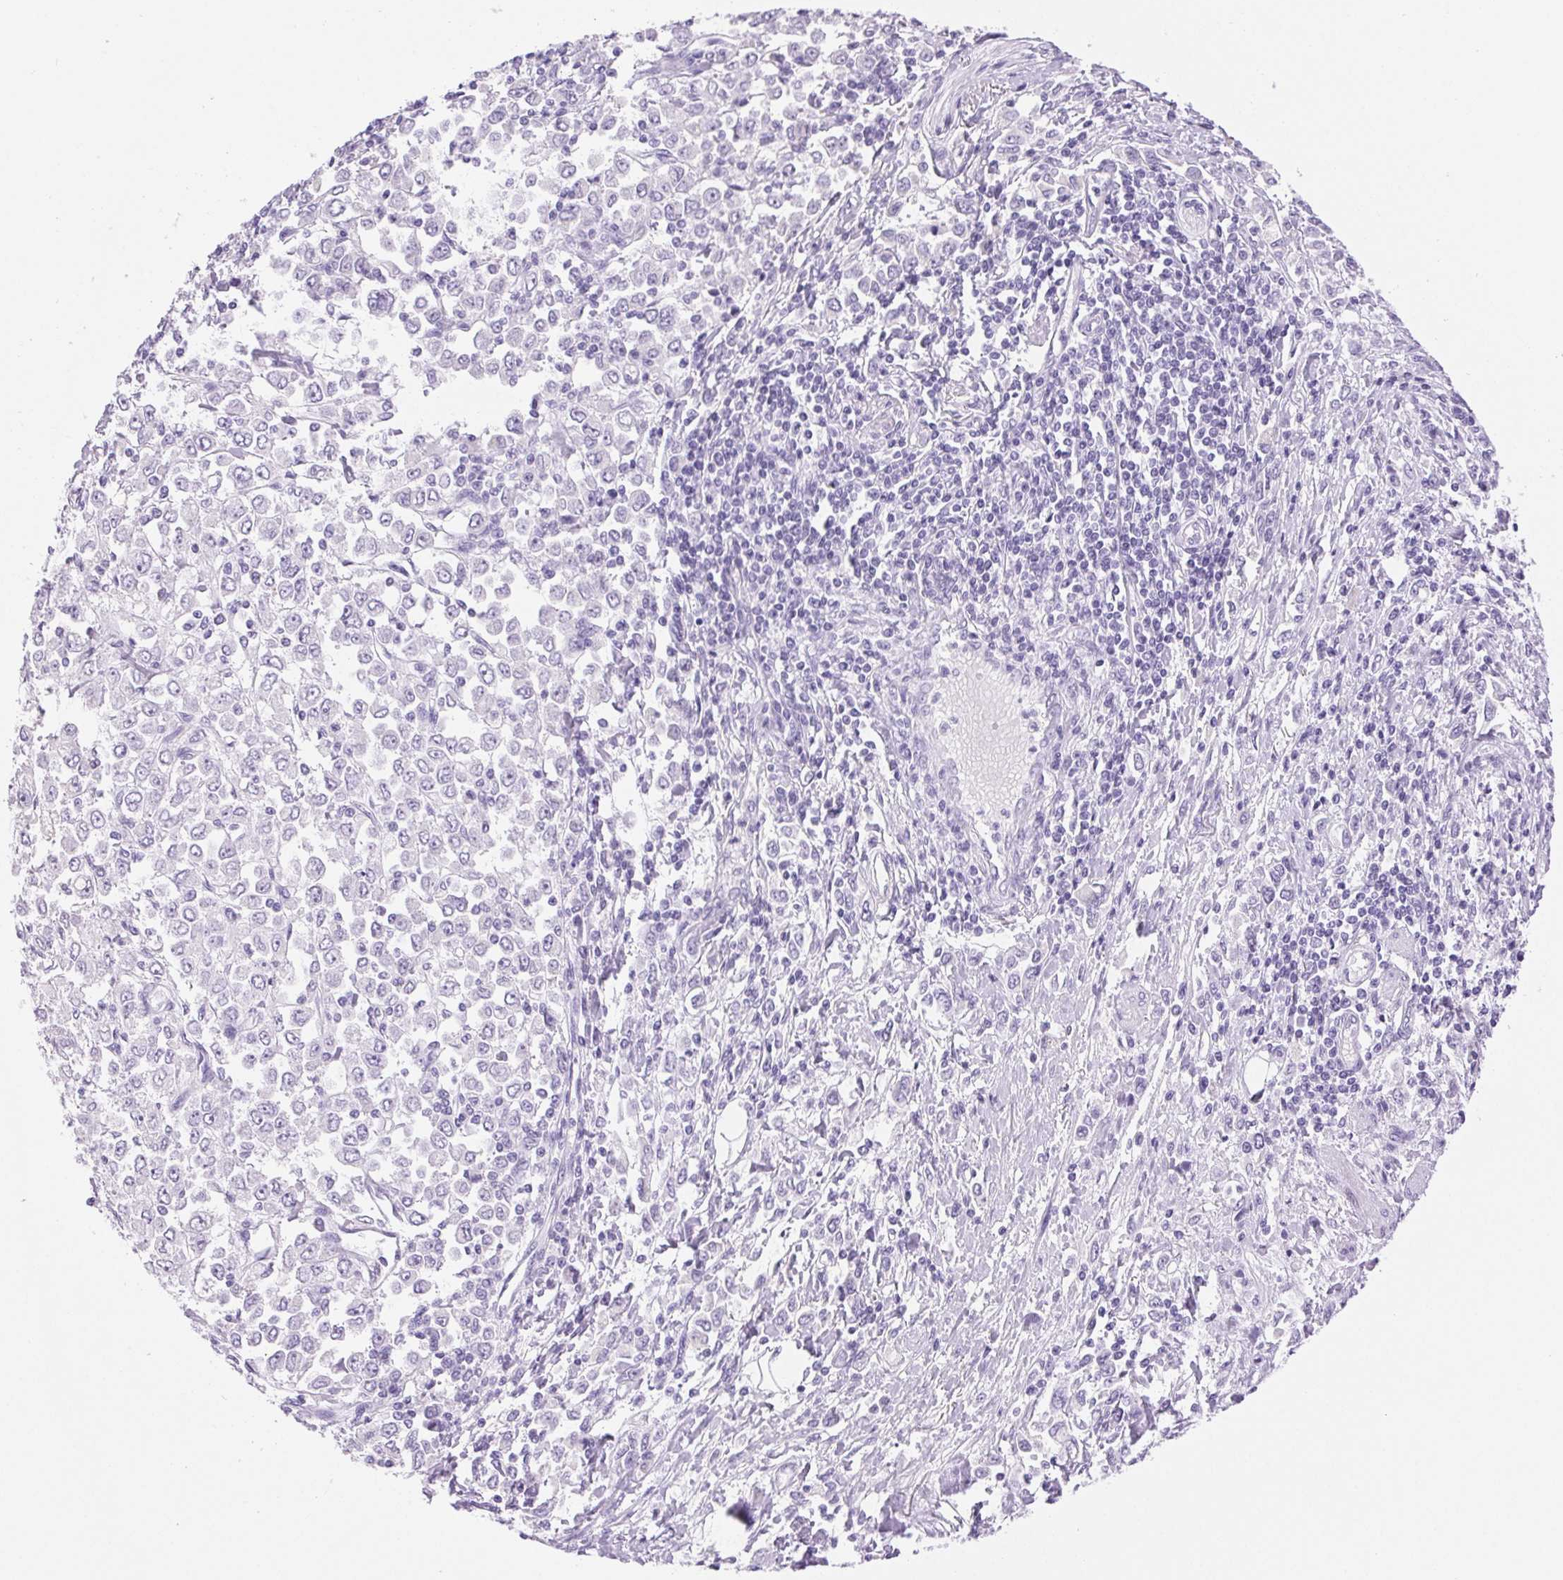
{"staining": {"intensity": "negative", "quantity": "none", "location": "none"}, "tissue": "stomach cancer", "cell_type": "Tumor cells", "image_type": "cancer", "snomed": [{"axis": "morphology", "description": "Adenocarcinoma, NOS"}, {"axis": "topography", "description": "Stomach, upper"}], "caption": "This micrograph is of adenocarcinoma (stomach) stained with immunohistochemistry to label a protein in brown with the nuclei are counter-stained blue. There is no positivity in tumor cells.", "gene": "SERPINB3", "patient": {"sex": "male", "age": 70}}